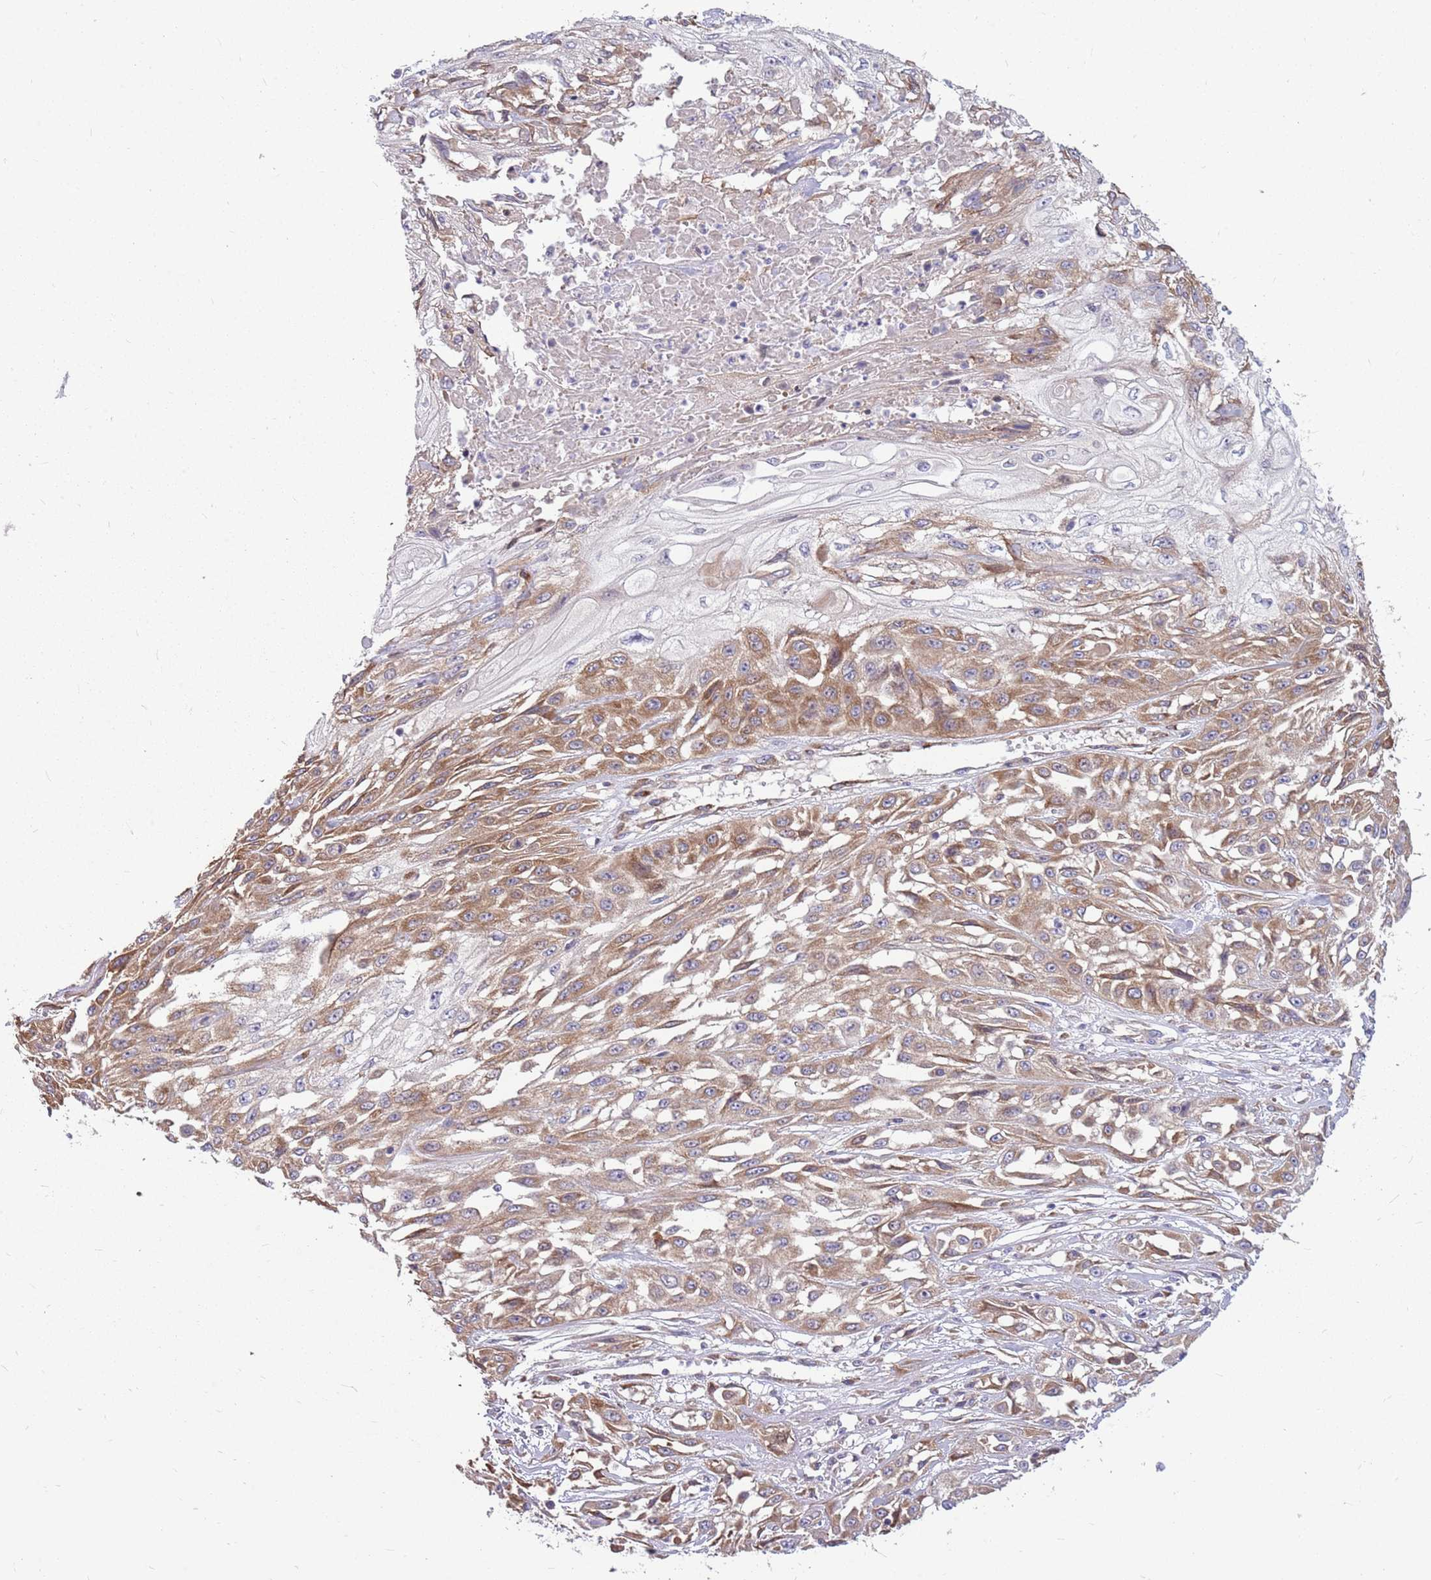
{"staining": {"intensity": "moderate", "quantity": ">75%", "location": "cytoplasmic/membranous"}, "tissue": "skin cancer", "cell_type": "Tumor cells", "image_type": "cancer", "snomed": [{"axis": "morphology", "description": "Squamous cell carcinoma, NOS"}, {"axis": "morphology", "description": "Squamous cell carcinoma, metastatic, NOS"}, {"axis": "topography", "description": "Skin"}, {"axis": "topography", "description": "Lymph node"}], "caption": "Human skin cancer (metastatic squamous cell carcinoma) stained with a brown dye exhibits moderate cytoplasmic/membranous positive positivity in about >75% of tumor cells.", "gene": "PPP1R27", "patient": {"sex": "male", "age": 75}}